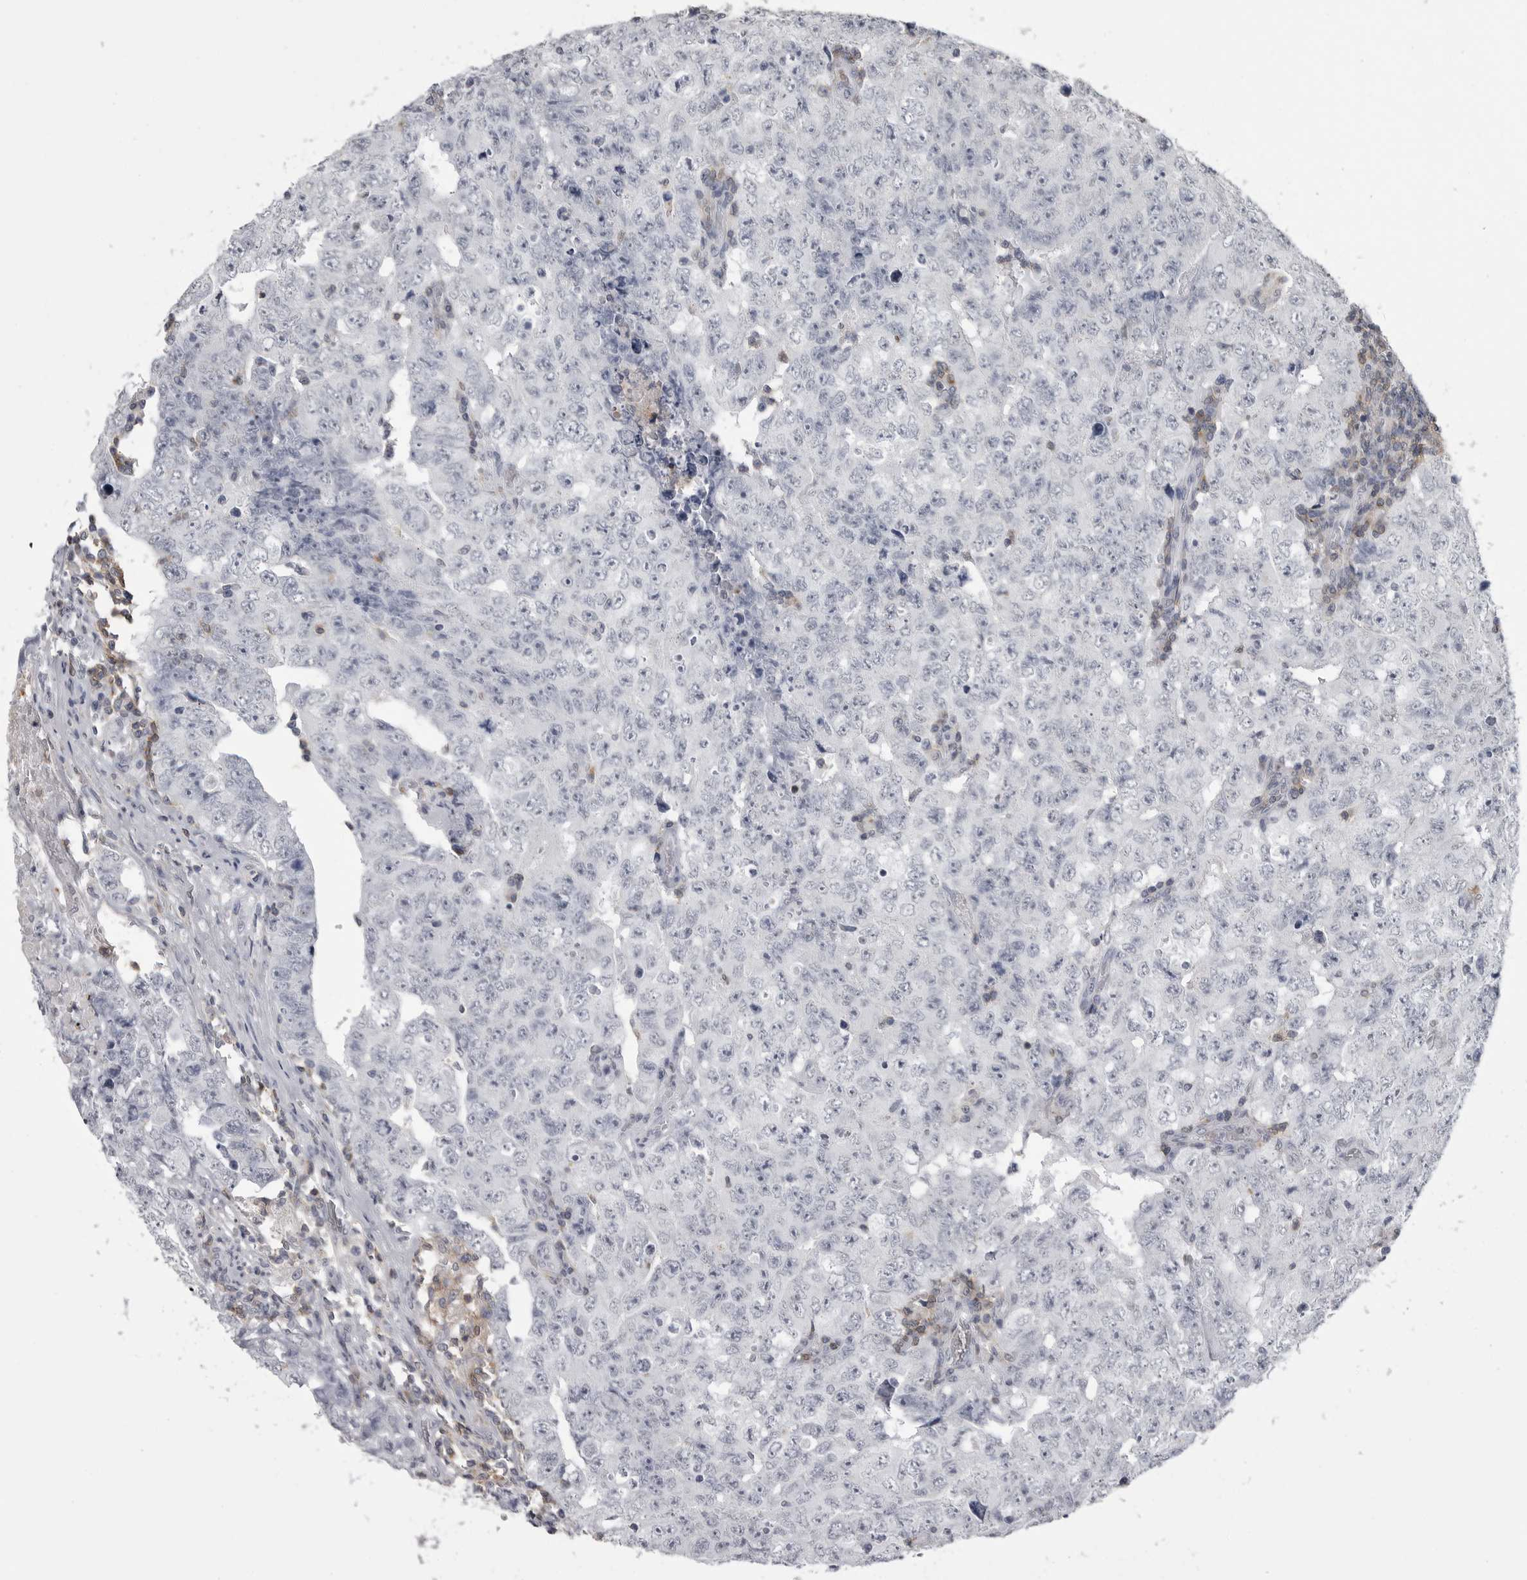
{"staining": {"intensity": "negative", "quantity": "none", "location": "none"}, "tissue": "testis cancer", "cell_type": "Tumor cells", "image_type": "cancer", "snomed": [{"axis": "morphology", "description": "Carcinoma, Embryonal, NOS"}, {"axis": "topography", "description": "Testis"}], "caption": "IHC histopathology image of human testis embryonal carcinoma stained for a protein (brown), which exhibits no positivity in tumor cells. (DAB (3,3'-diaminobenzidine) immunohistochemistry (IHC) with hematoxylin counter stain).", "gene": "ITGAL", "patient": {"sex": "male", "age": 26}}